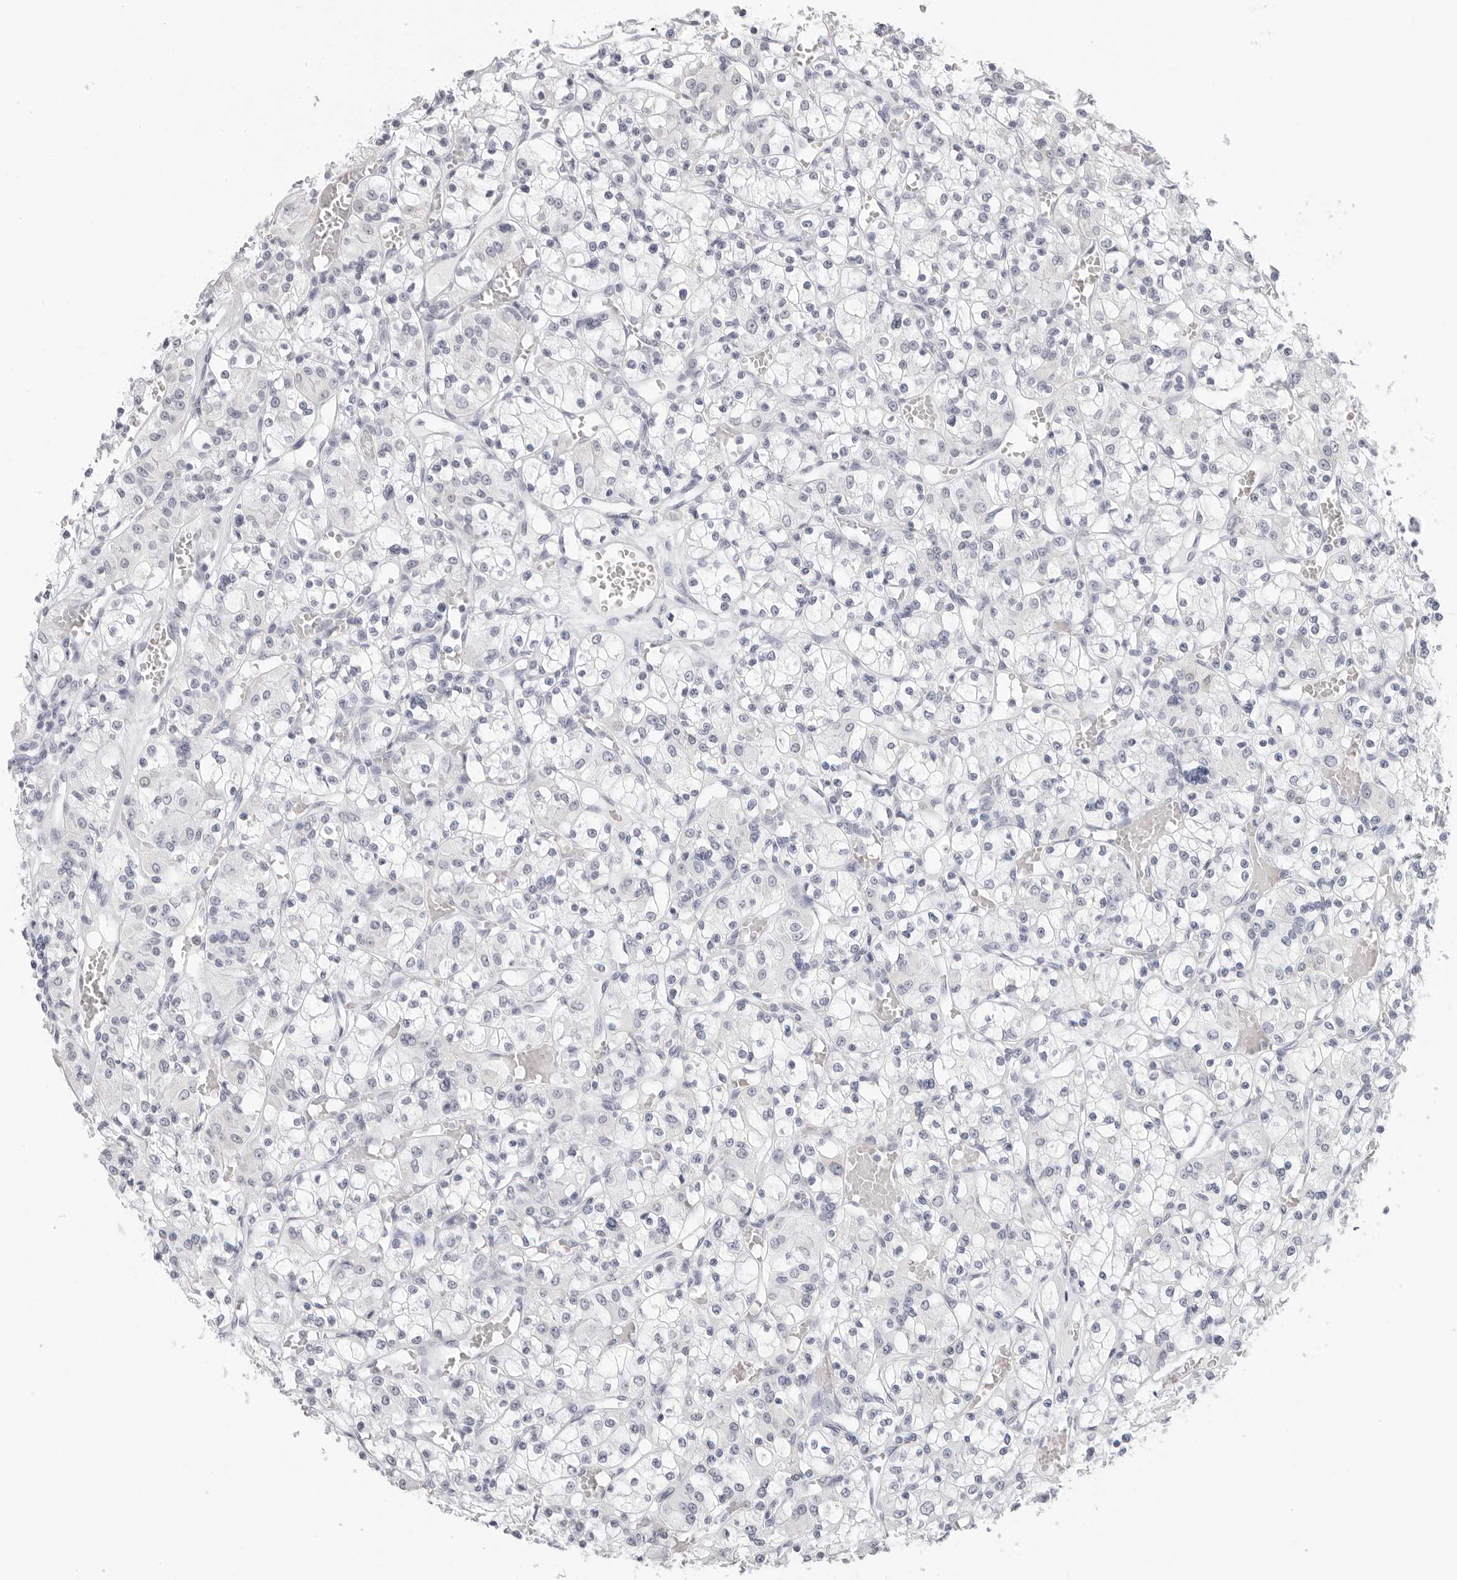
{"staining": {"intensity": "negative", "quantity": "none", "location": "none"}, "tissue": "renal cancer", "cell_type": "Tumor cells", "image_type": "cancer", "snomed": [{"axis": "morphology", "description": "Adenocarcinoma, NOS"}, {"axis": "topography", "description": "Kidney"}], "caption": "Tumor cells are negative for protein expression in human renal adenocarcinoma.", "gene": "AGMAT", "patient": {"sex": "female", "age": 59}}